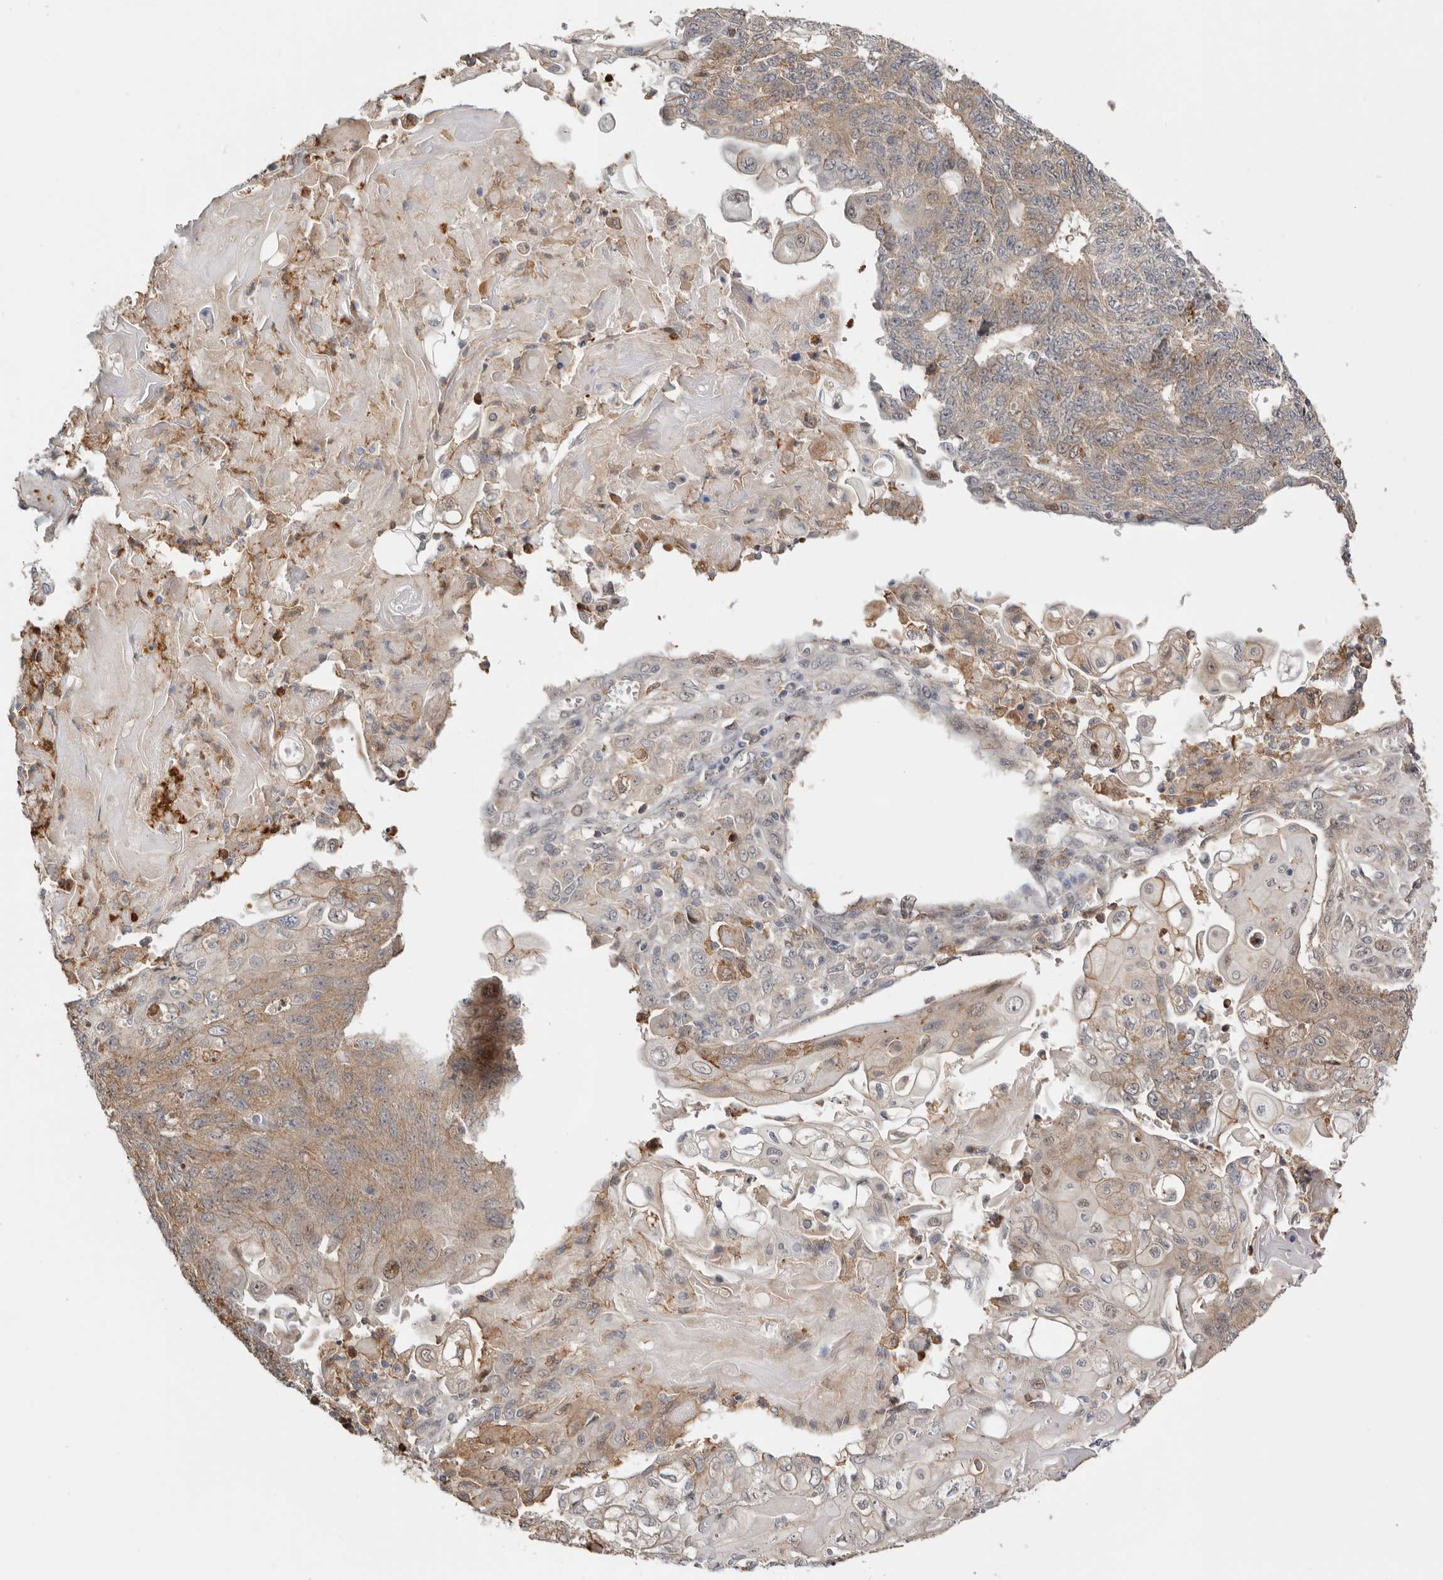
{"staining": {"intensity": "moderate", "quantity": "<25%", "location": "cytoplasmic/membranous"}, "tissue": "endometrial cancer", "cell_type": "Tumor cells", "image_type": "cancer", "snomed": [{"axis": "morphology", "description": "Adenocarcinoma, NOS"}, {"axis": "topography", "description": "Endometrium"}], "caption": "DAB (3,3'-diaminobenzidine) immunohistochemical staining of adenocarcinoma (endometrial) shows moderate cytoplasmic/membranous protein expression in about <25% of tumor cells.", "gene": "MSRB2", "patient": {"sex": "female", "age": 32}}